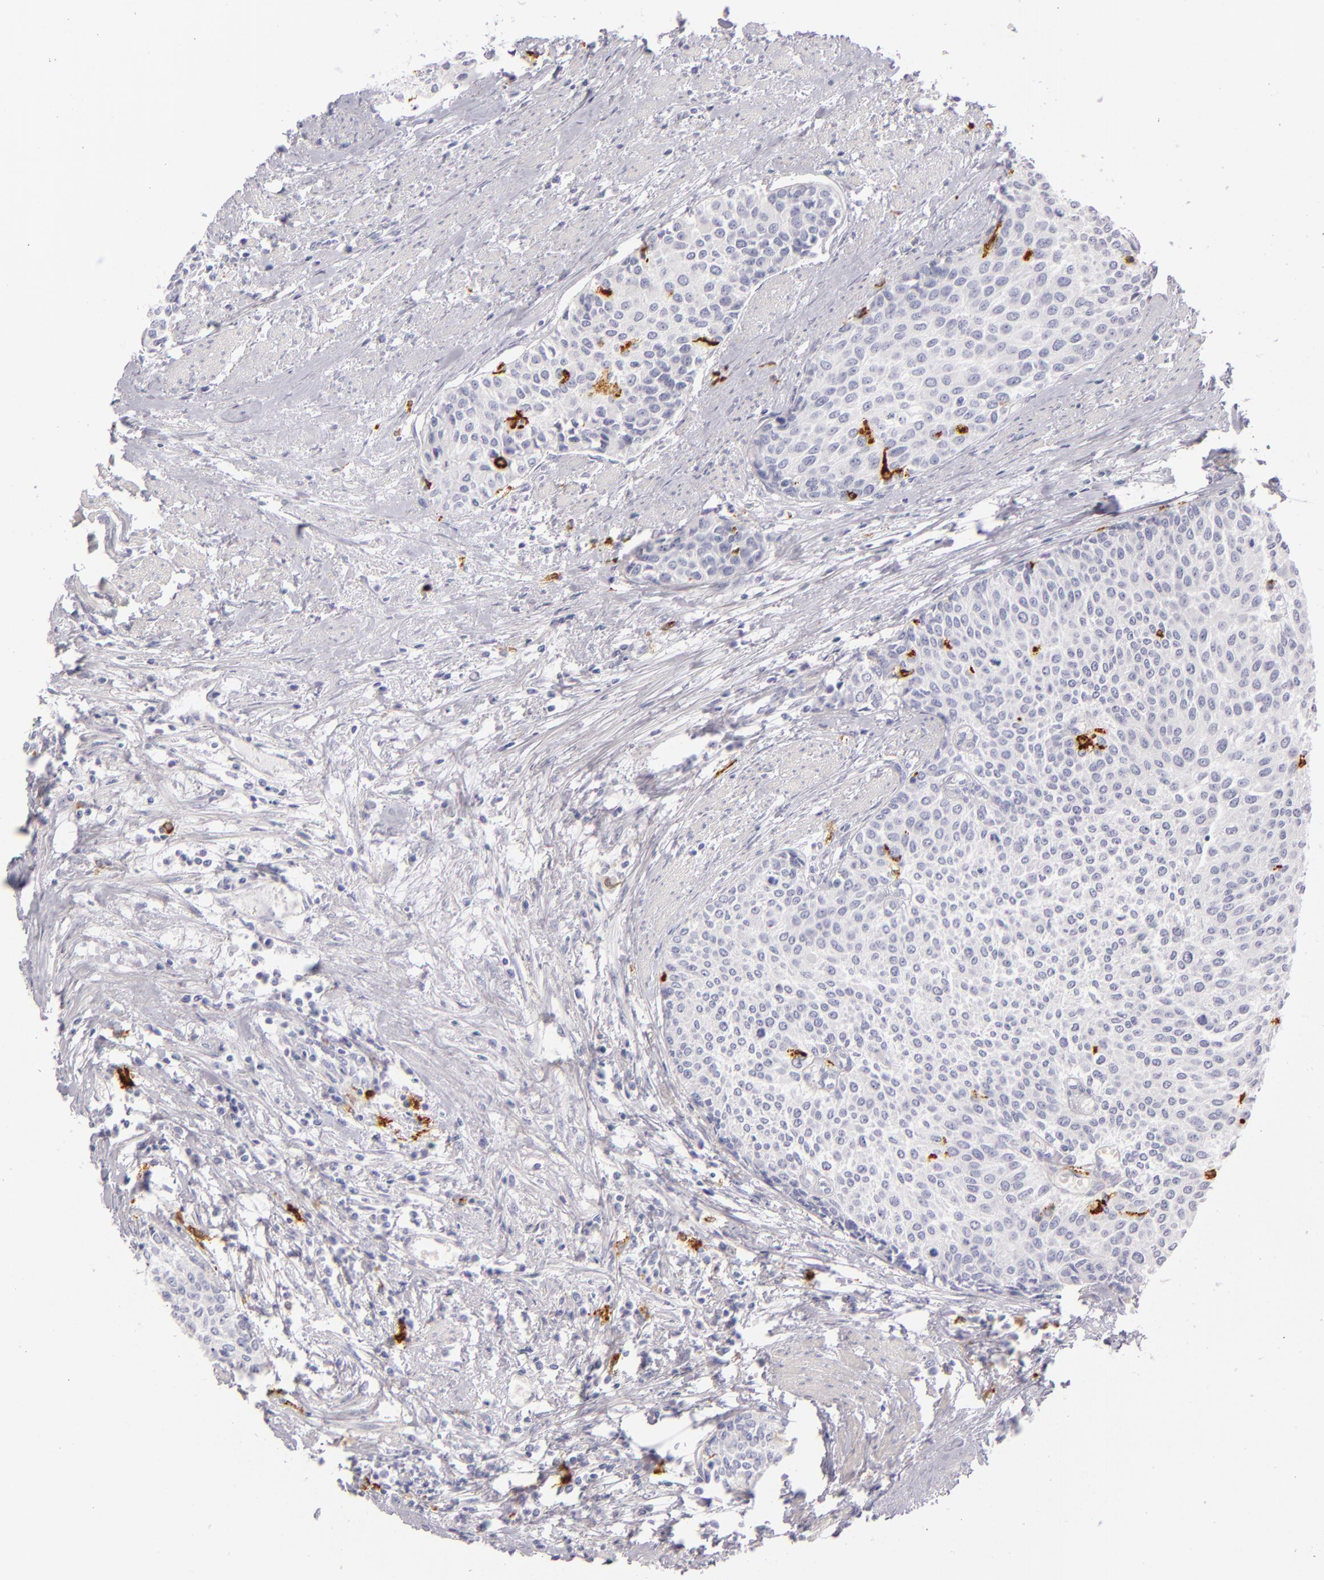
{"staining": {"intensity": "negative", "quantity": "none", "location": "none"}, "tissue": "urothelial cancer", "cell_type": "Tumor cells", "image_type": "cancer", "snomed": [{"axis": "morphology", "description": "Urothelial carcinoma, Low grade"}, {"axis": "topography", "description": "Urinary bladder"}], "caption": "The immunohistochemistry image has no significant staining in tumor cells of low-grade urothelial carcinoma tissue.", "gene": "CD207", "patient": {"sex": "female", "age": 73}}